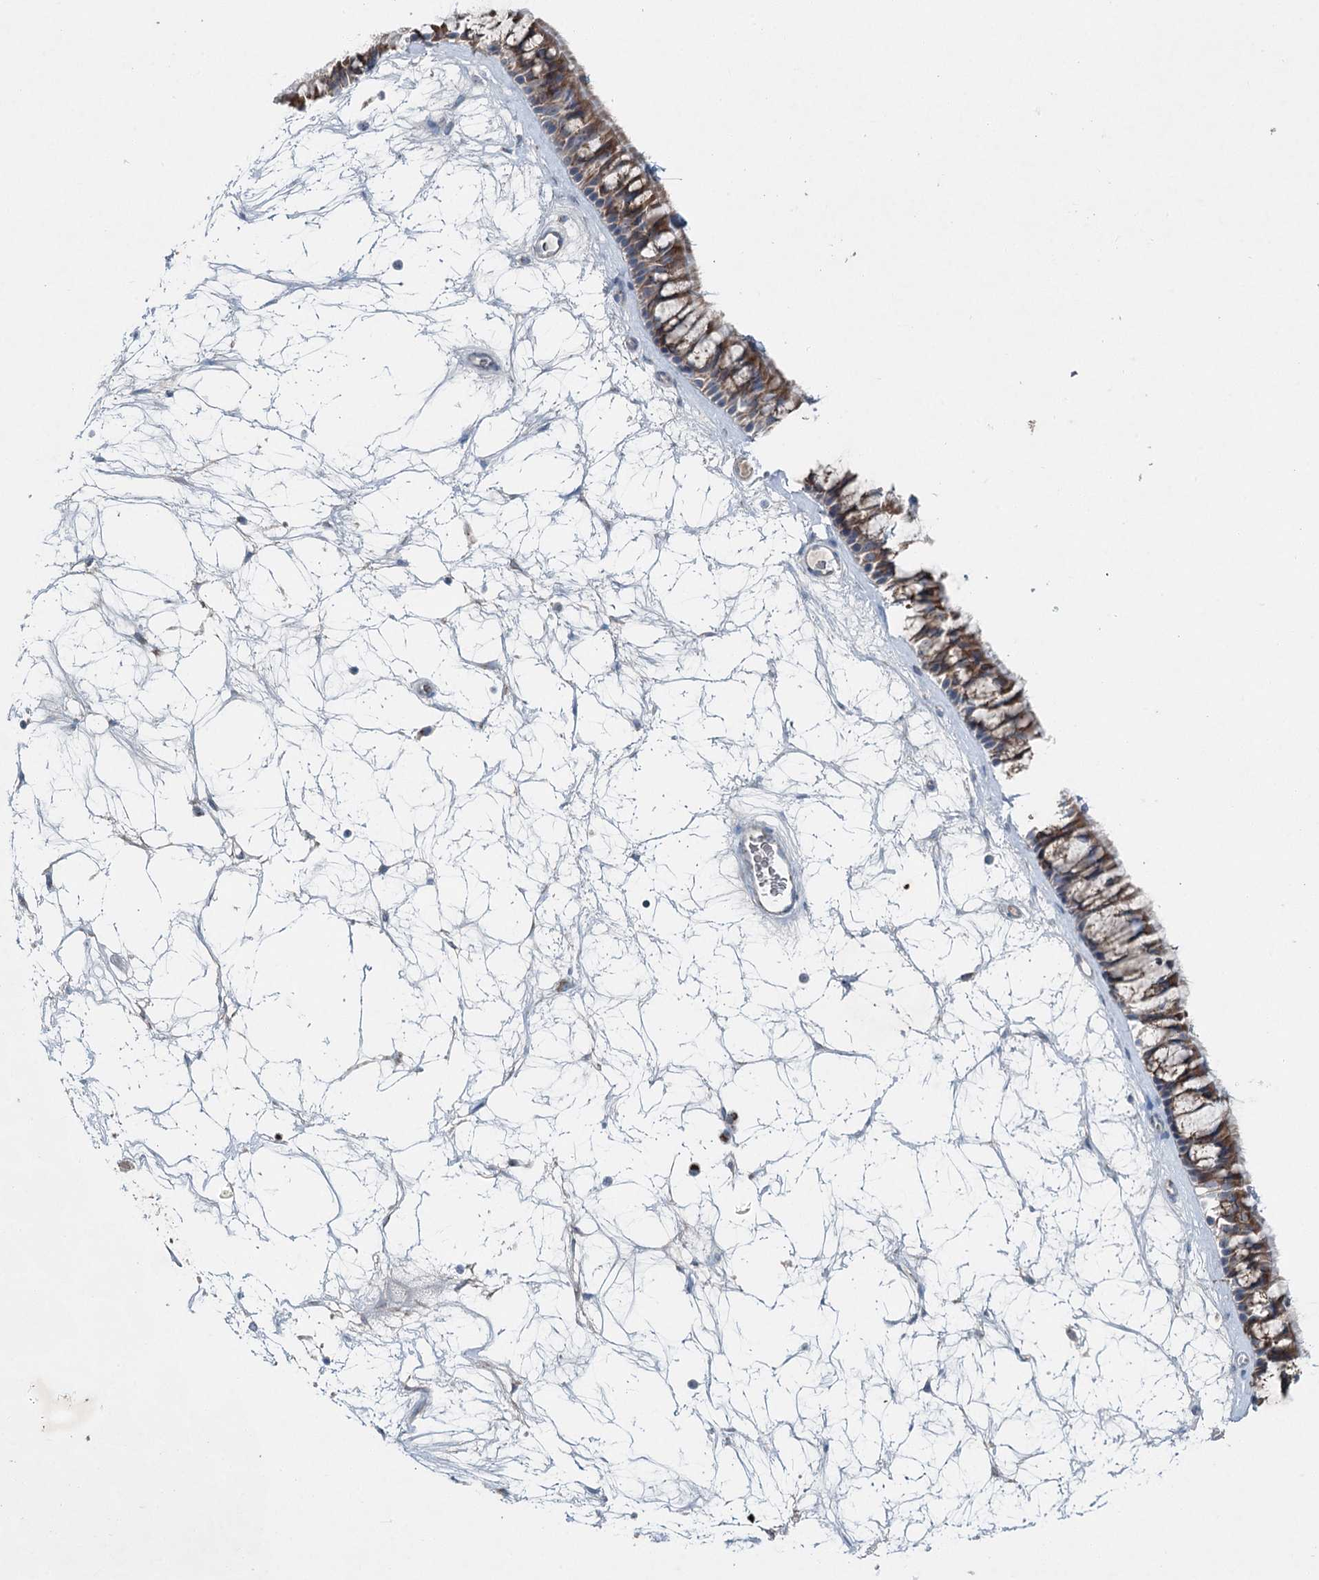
{"staining": {"intensity": "moderate", "quantity": "25%-75%", "location": "cytoplasmic/membranous"}, "tissue": "nasopharynx", "cell_type": "Respiratory epithelial cells", "image_type": "normal", "snomed": [{"axis": "morphology", "description": "Normal tissue, NOS"}, {"axis": "topography", "description": "Nasopharynx"}], "caption": "Moderate cytoplasmic/membranous staining is identified in approximately 25%-75% of respiratory epithelial cells in benign nasopharynx.", "gene": "CHCHD5", "patient": {"sex": "male", "age": 64}}